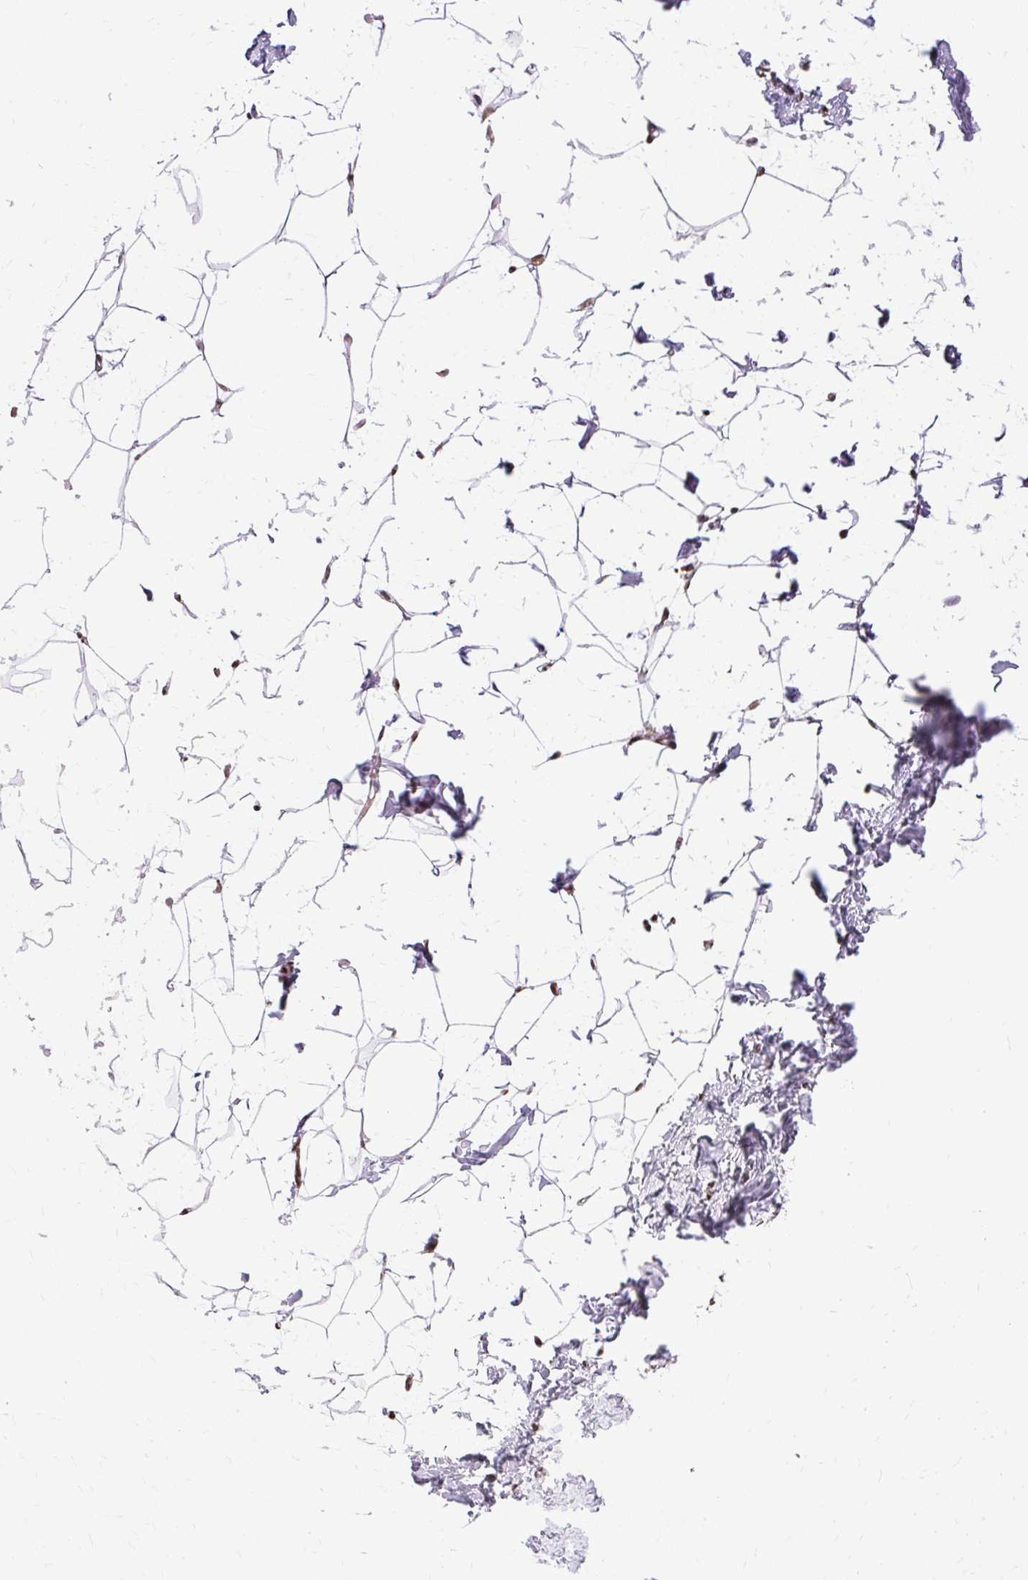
{"staining": {"intensity": "weak", "quantity": "25%-75%", "location": "nuclear"}, "tissue": "breast", "cell_type": "Adipocytes", "image_type": "normal", "snomed": [{"axis": "morphology", "description": "Normal tissue, NOS"}, {"axis": "topography", "description": "Breast"}], "caption": "Immunohistochemical staining of normal human breast demonstrates 25%-75% levels of weak nuclear protein staining in approximately 25%-75% of adipocytes.", "gene": "TMEM177", "patient": {"sex": "female", "age": 23}}